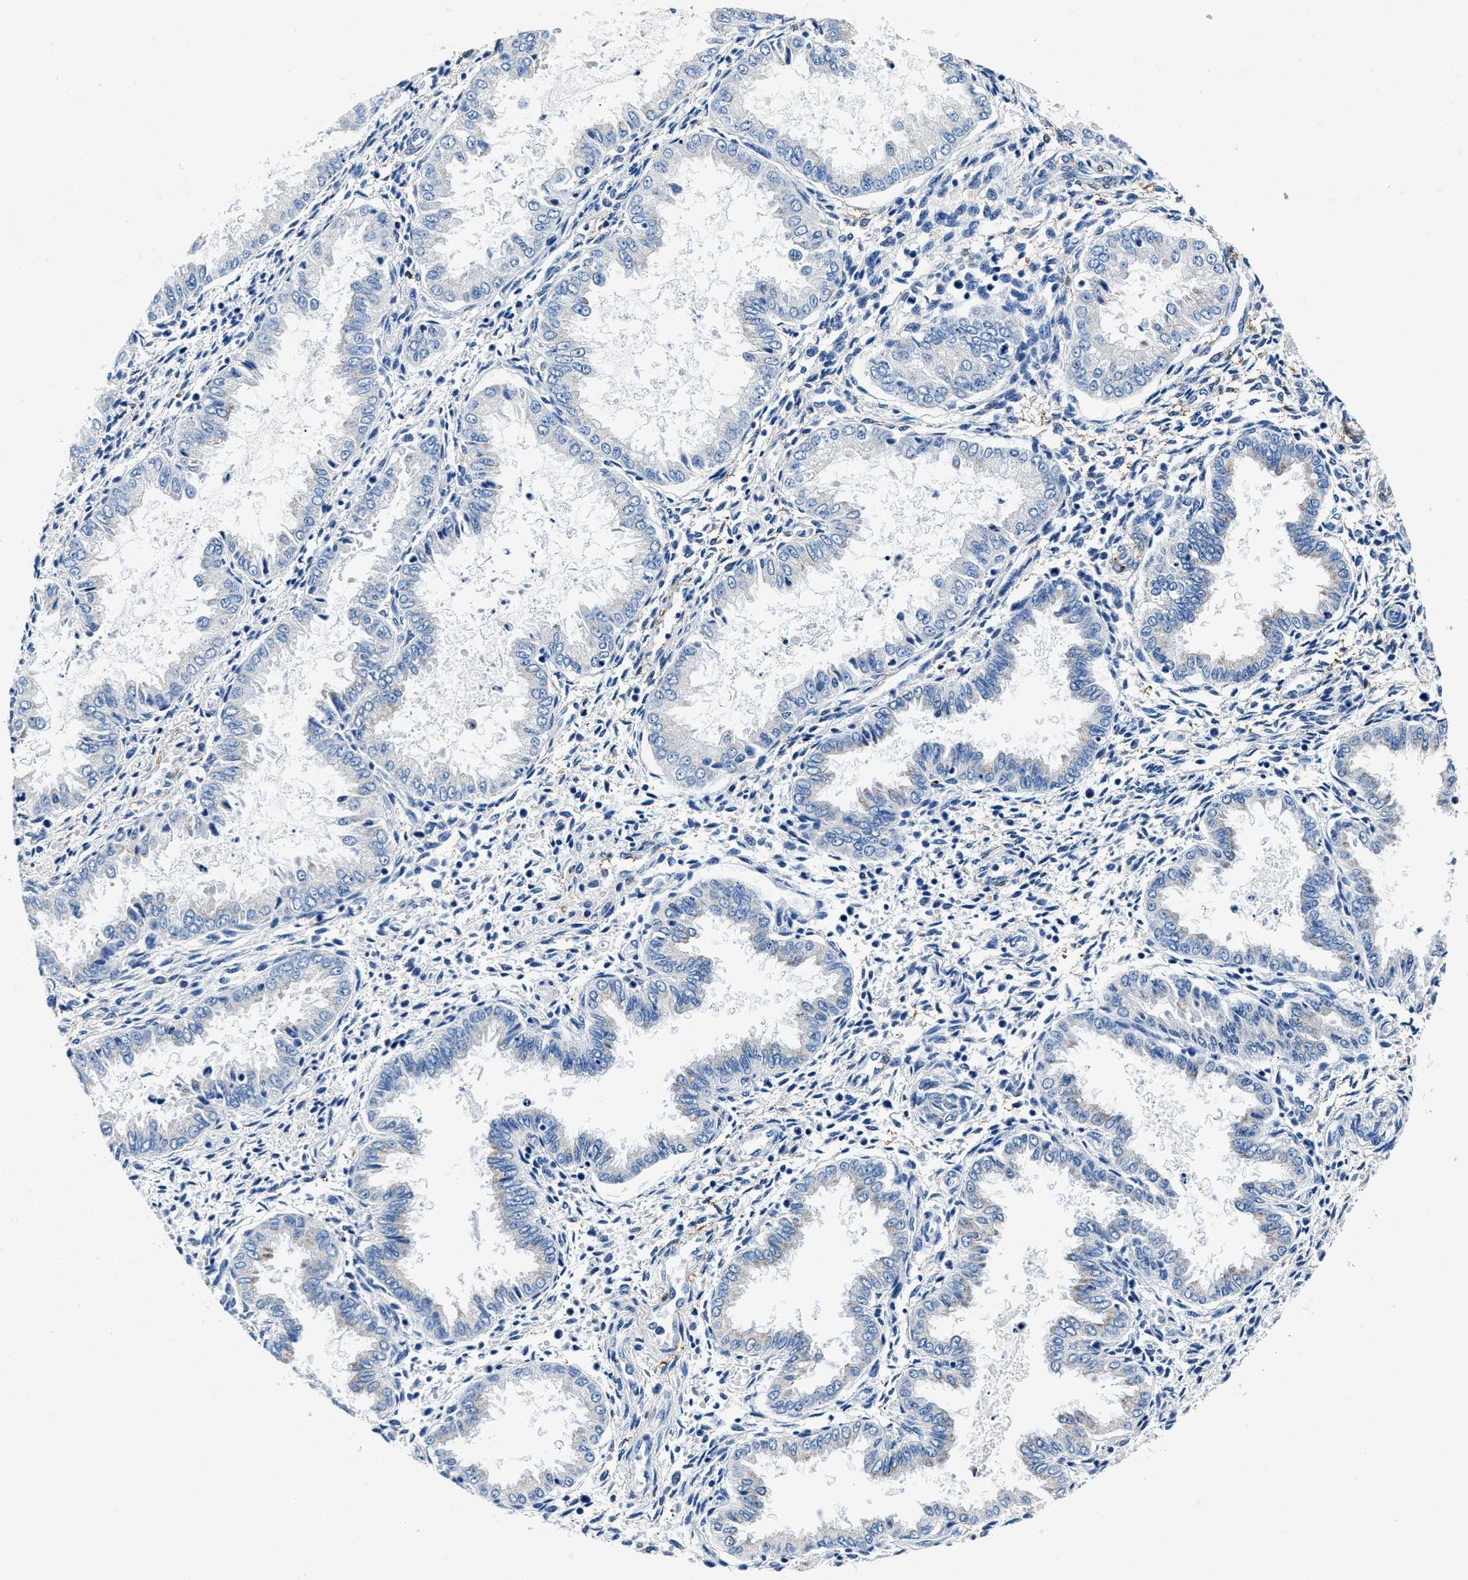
{"staining": {"intensity": "negative", "quantity": "none", "location": "none"}, "tissue": "endometrium", "cell_type": "Cells in endometrial stroma", "image_type": "normal", "snomed": [{"axis": "morphology", "description": "Normal tissue, NOS"}, {"axis": "topography", "description": "Endometrium"}], "caption": "Immunohistochemistry histopathology image of unremarkable endometrium: human endometrium stained with DAB exhibits no significant protein staining in cells in endometrial stroma. (Immunohistochemistry, brightfield microscopy, high magnification).", "gene": "TEX261", "patient": {"sex": "female", "age": 33}}